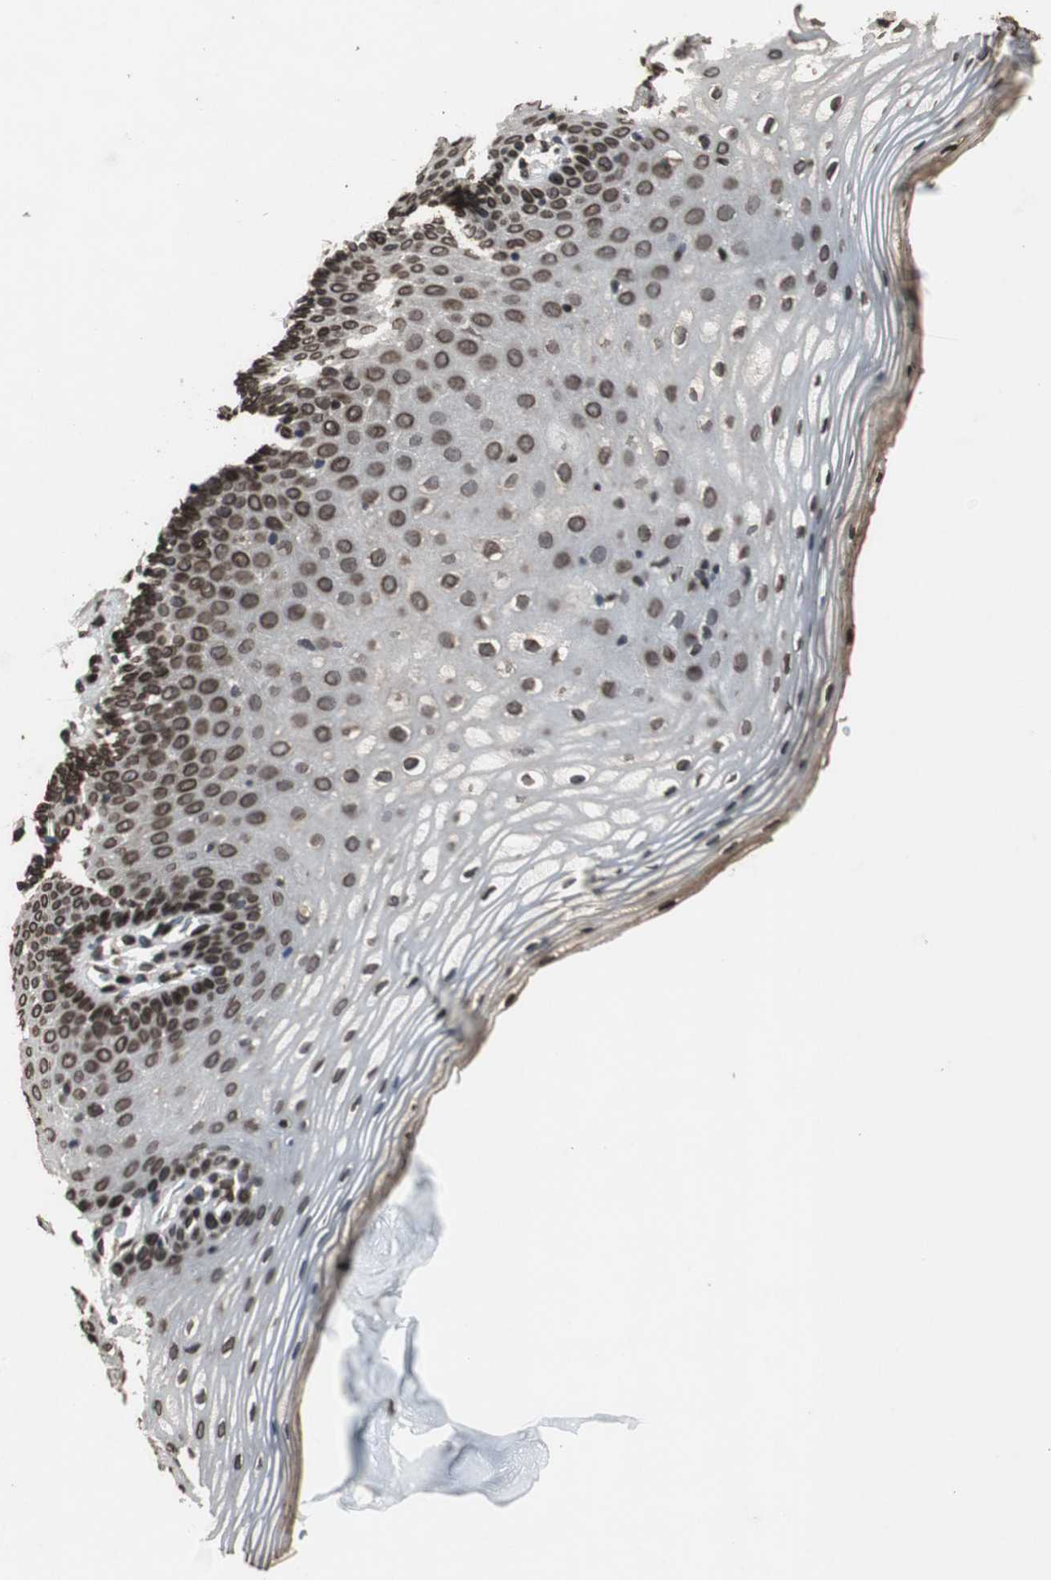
{"staining": {"intensity": "strong", "quantity": ">75%", "location": "cytoplasmic/membranous,nuclear"}, "tissue": "vagina", "cell_type": "Squamous epithelial cells", "image_type": "normal", "snomed": [{"axis": "morphology", "description": "Normal tissue, NOS"}, {"axis": "topography", "description": "Vagina"}], "caption": "A histopathology image of vagina stained for a protein reveals strong cytoplasmic/membranous,nuclear brown staining in squamous epithelial cells. (DAB IHC, brown staining for protein, blue staining for nuclei).", "gene": "LMNA", "patient": {"sex": "female", "age": 55}}